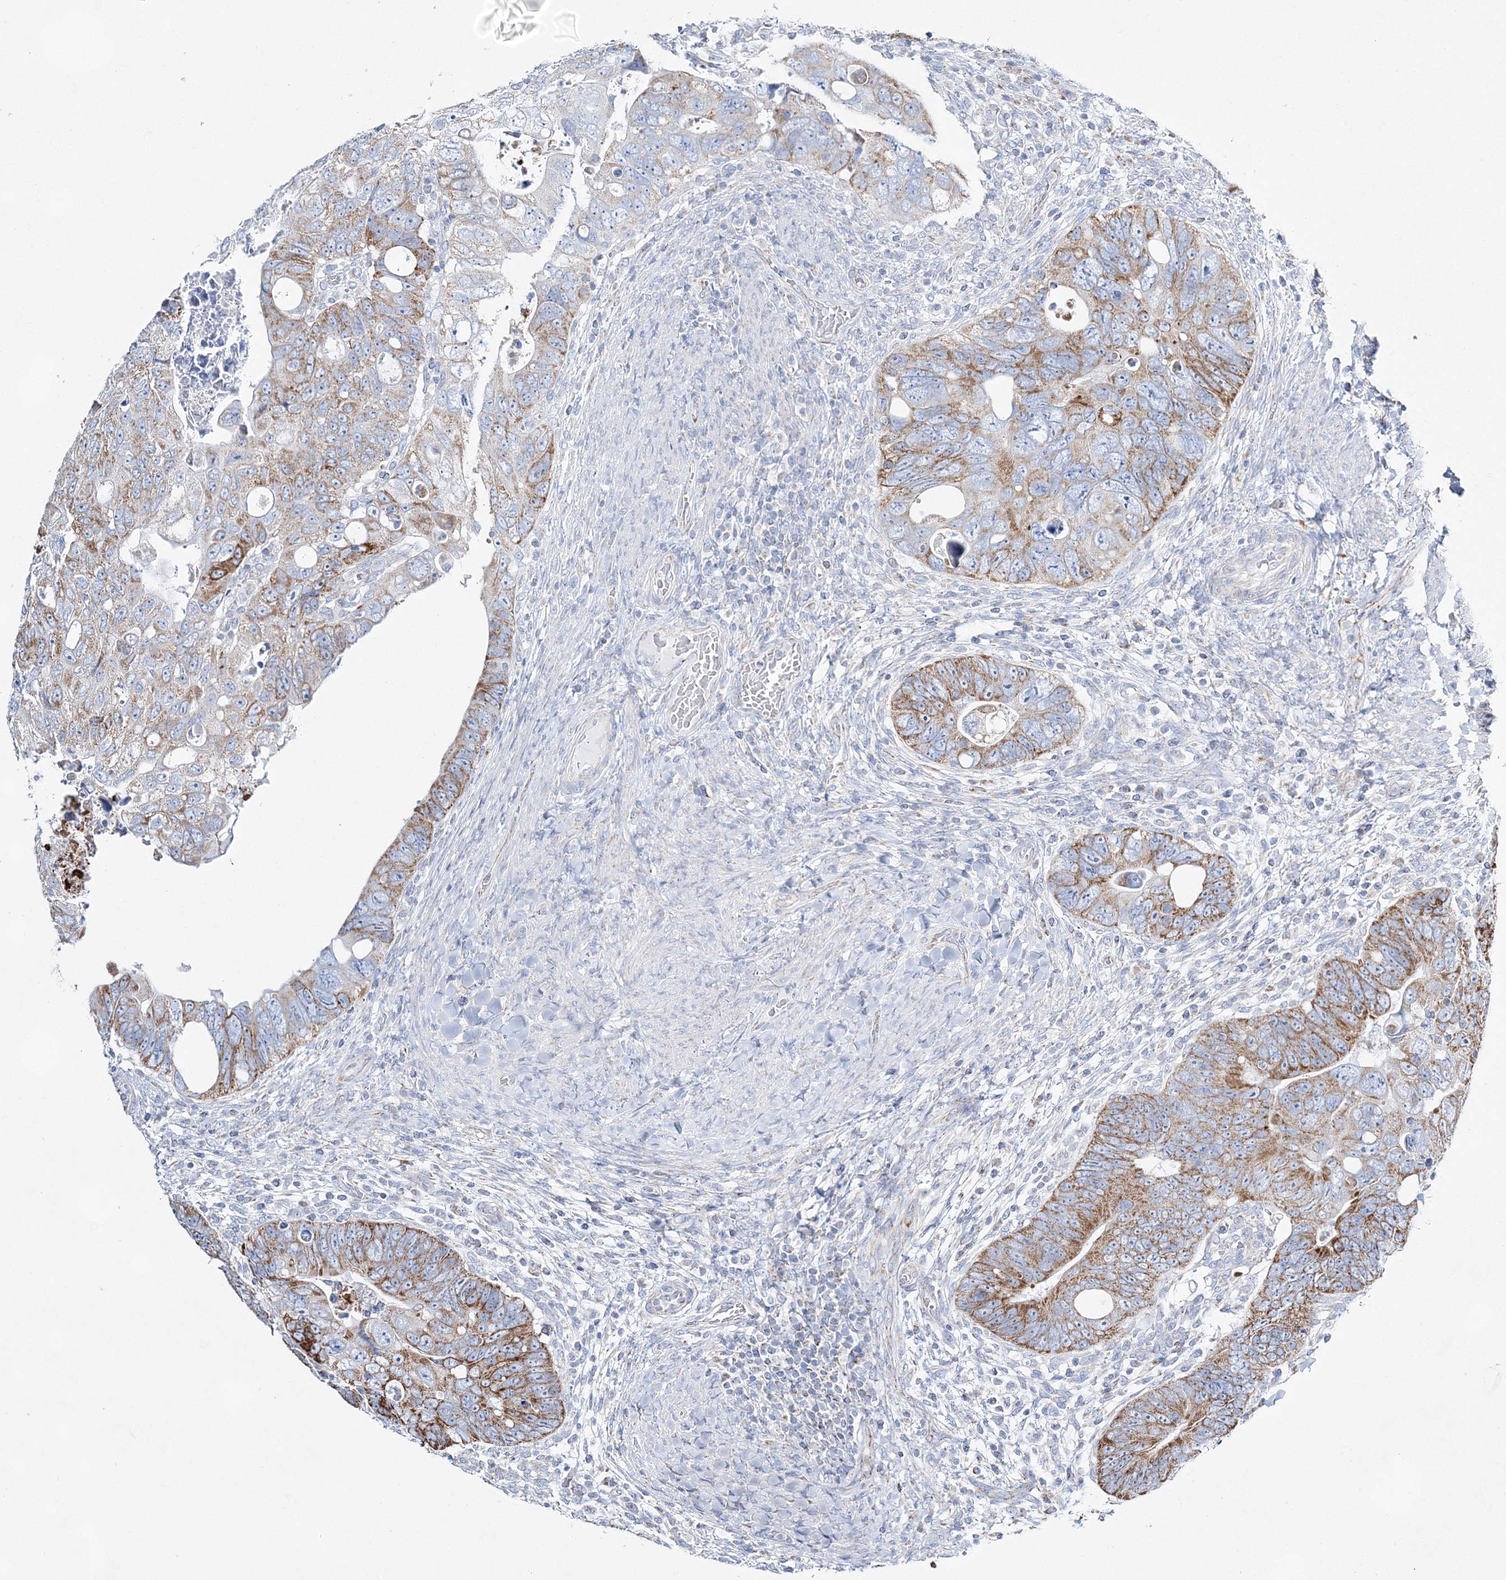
{"staining": {"intensity": "moderate", "quantity": "25%-75%", "location": "cytoplasmic/membranous"}, "tissue": "colorectal cancer", "cell_type": "Tumor cells", "image_type": "cancer", "snomed": [{"axis": "morphology", "description": "Adenocarcinoma, NOS"}, {"axis": "topography", "description": "Rectum"}], "caption": "DAB immunohistochemical staining of colorectal adenocarcinoma displays moderate cytoplasmic/membranous protein expression in approximately 25%-75% of tumor cells.", "gene": "HIBCH", "patient": {"sex": "male", "age": 59}}